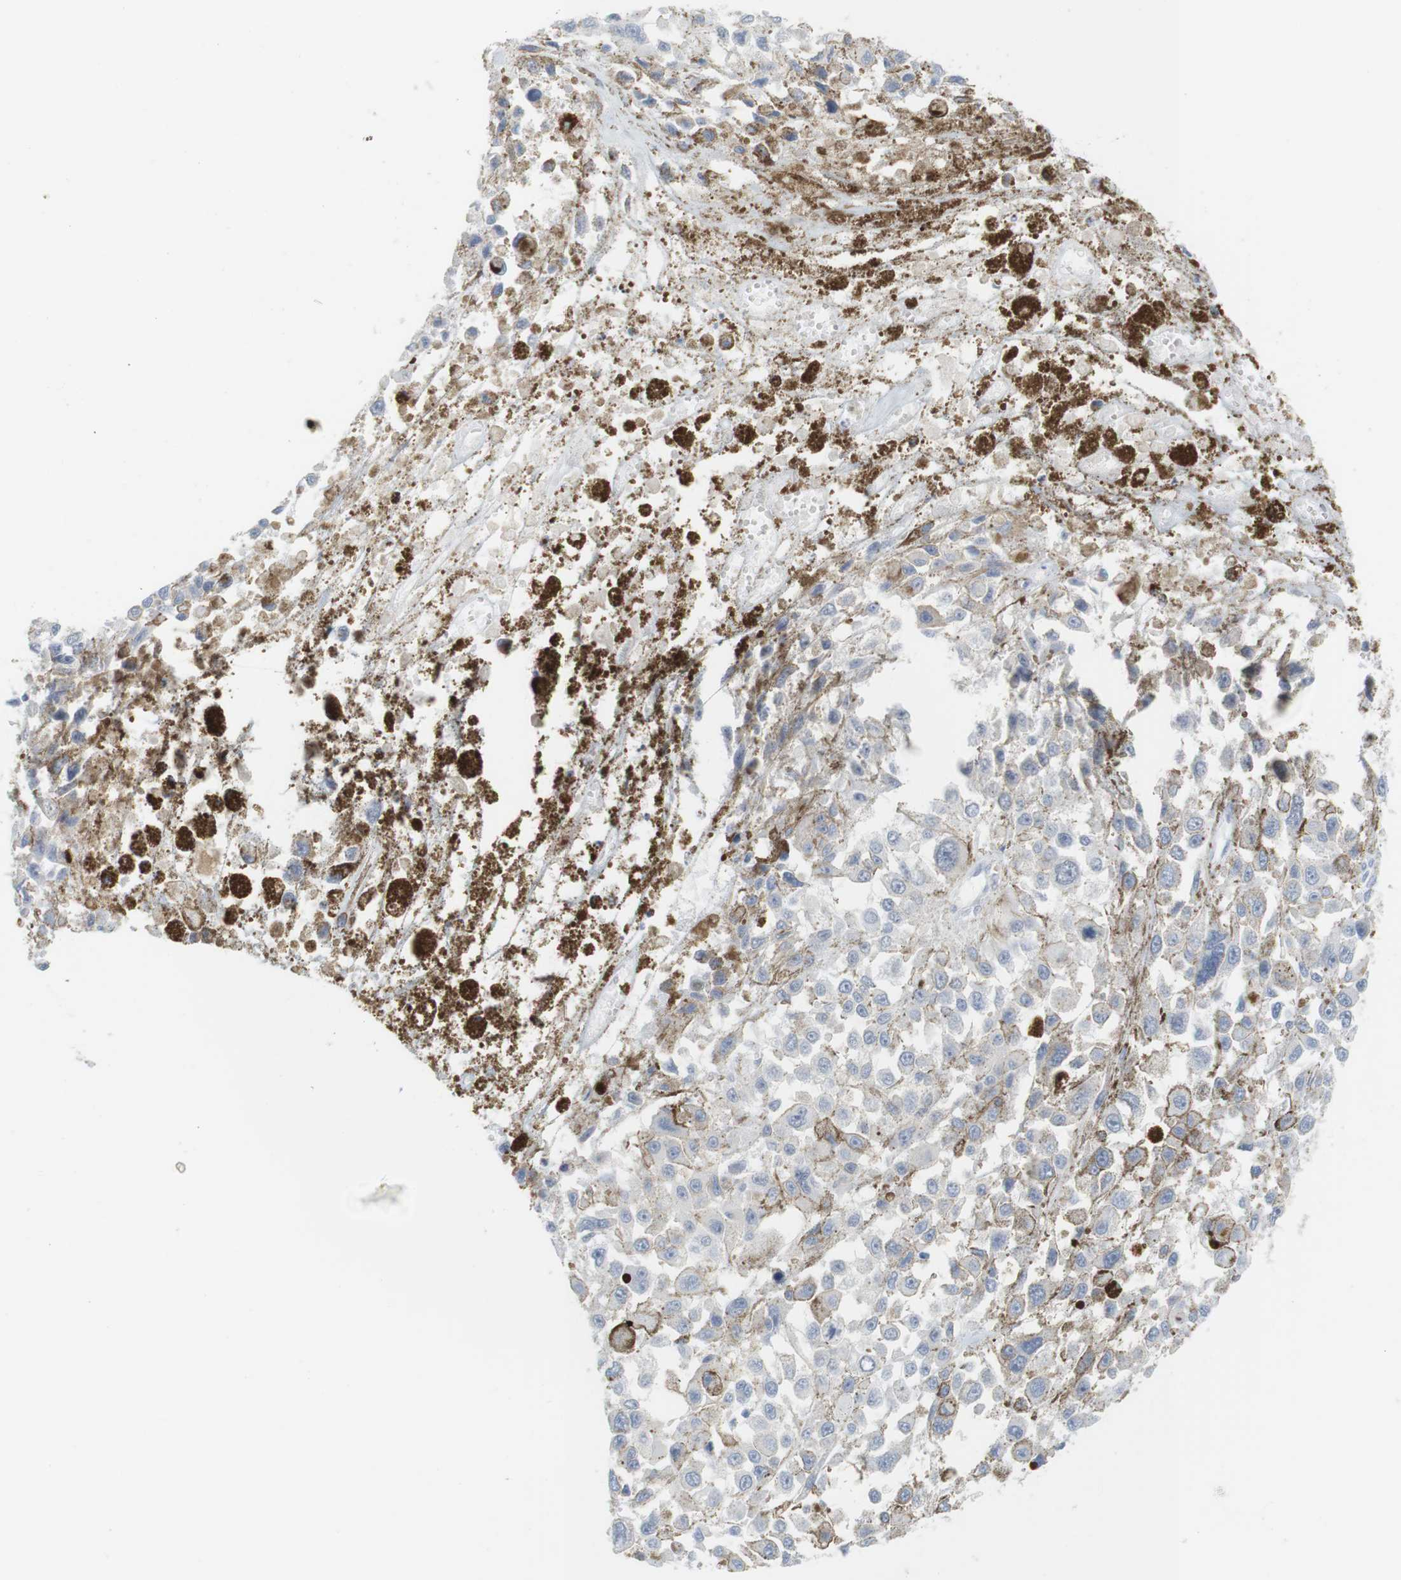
{"staining": {"intensity": "negative", "quantity": "none", "location": "none"}, "tissue": "melanoma", "cell_type": "Tumor cells", "image_type": "cancer", "snomed": [{"axis": "morphology", "description": "Malignant melanoma, Metastatic site"}, {"axis": "topography", "description": "Lymph node"}], "caption": "Photomicrograph shows no significant protein staining in tumor cells of malignant melanoma (metastatic site).", "gene": "YIPF1", "patient": {"sex": "male", "age": 59}}